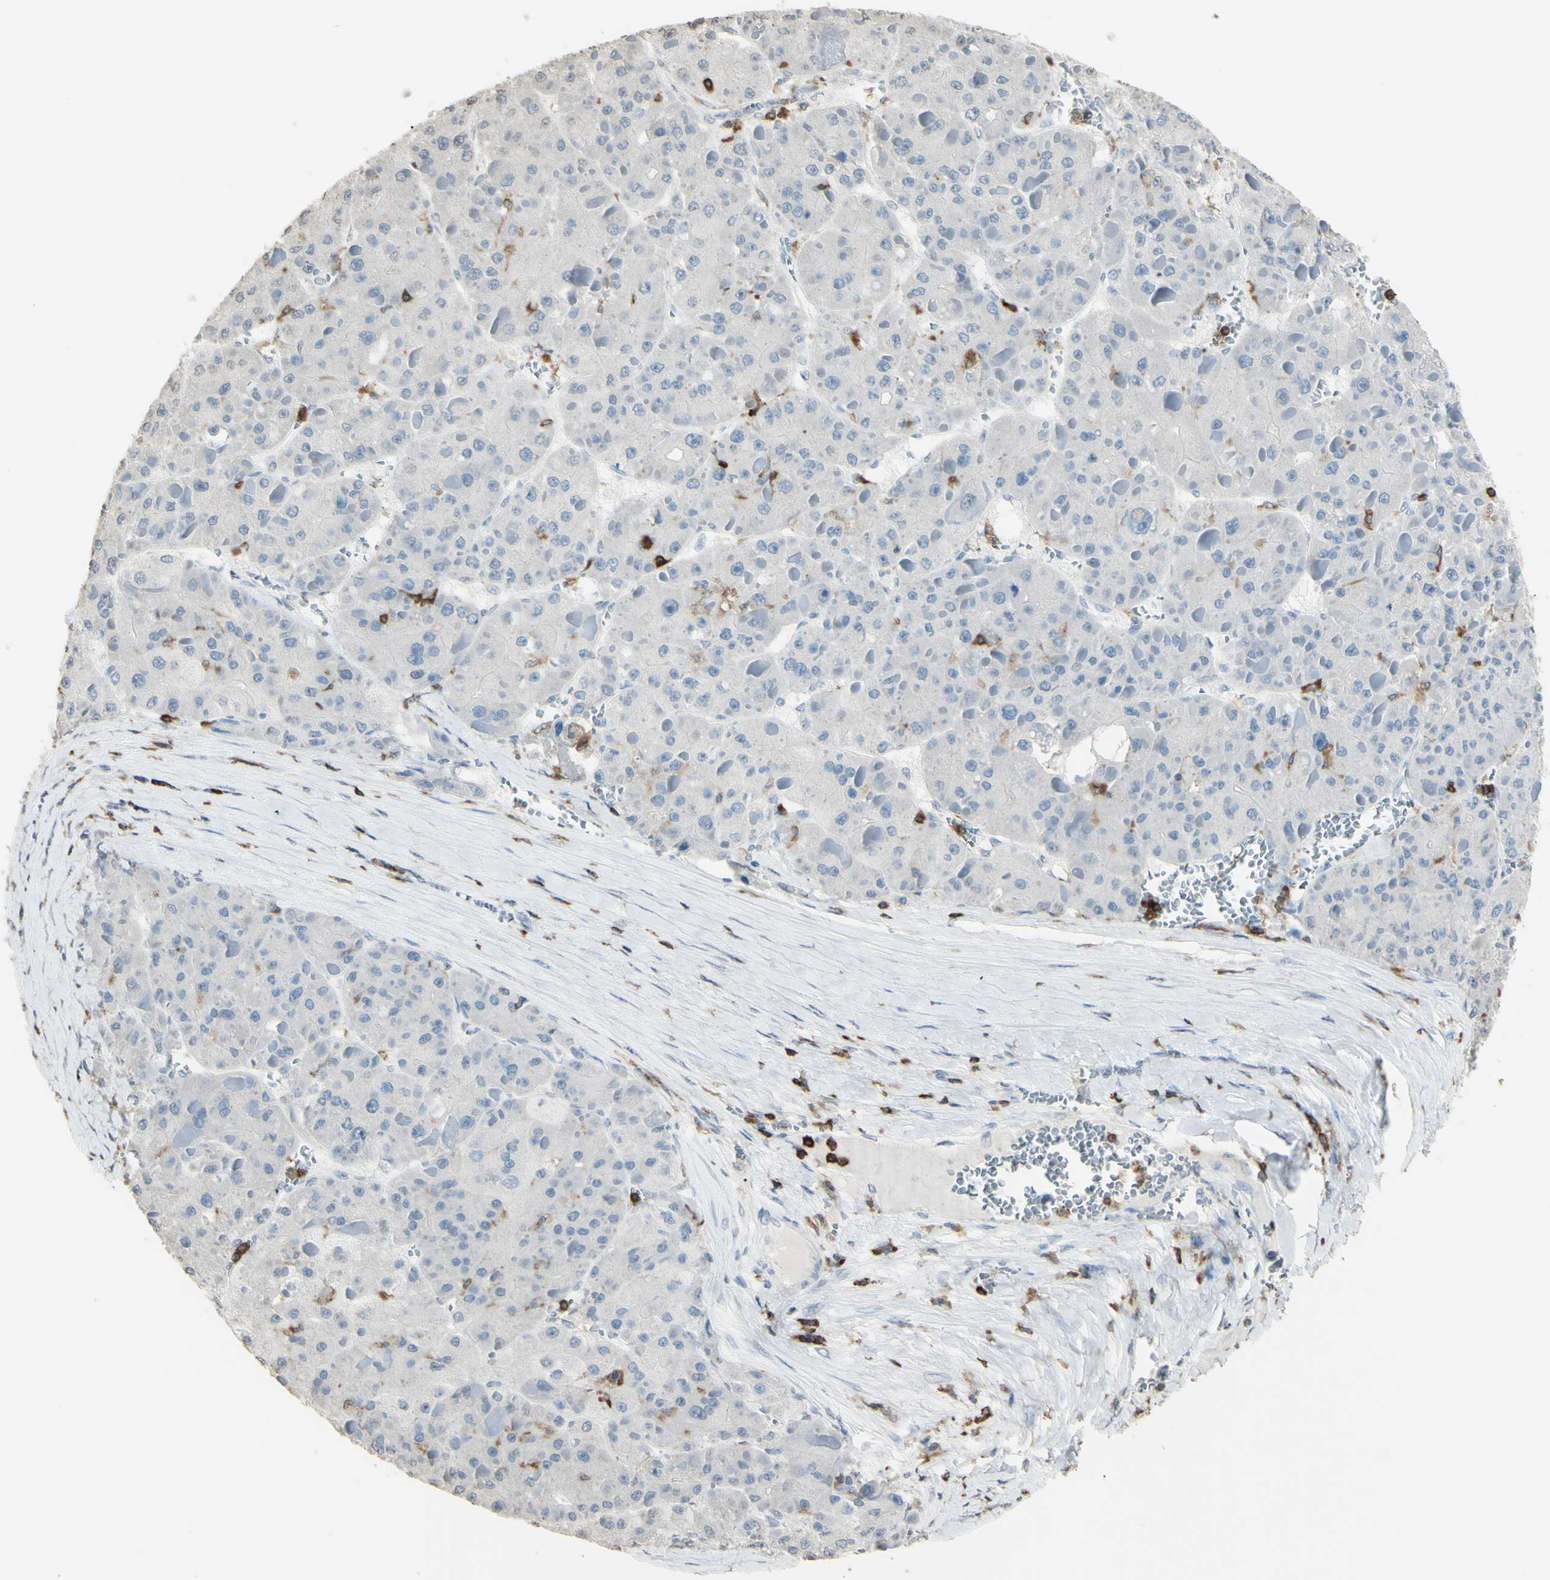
{"staining": {"intensity": "negative", "quantity": "none", "location": "none"}, "tissue": "liver cancer", "cell_type": "Tumor cells", "image_type": "cancer", "snomed": [{"axis": "morphology", "description": "Carcinoma, Hepatocellular, NOS"}, {"axis": "topography", "description": "Liver"}], "caption": "There is no significant staining in tumor cells of liver hepatocellular carcinoma.", "gene": "PSTPIP1", "patient": {"sex": "female", "age": 73}}